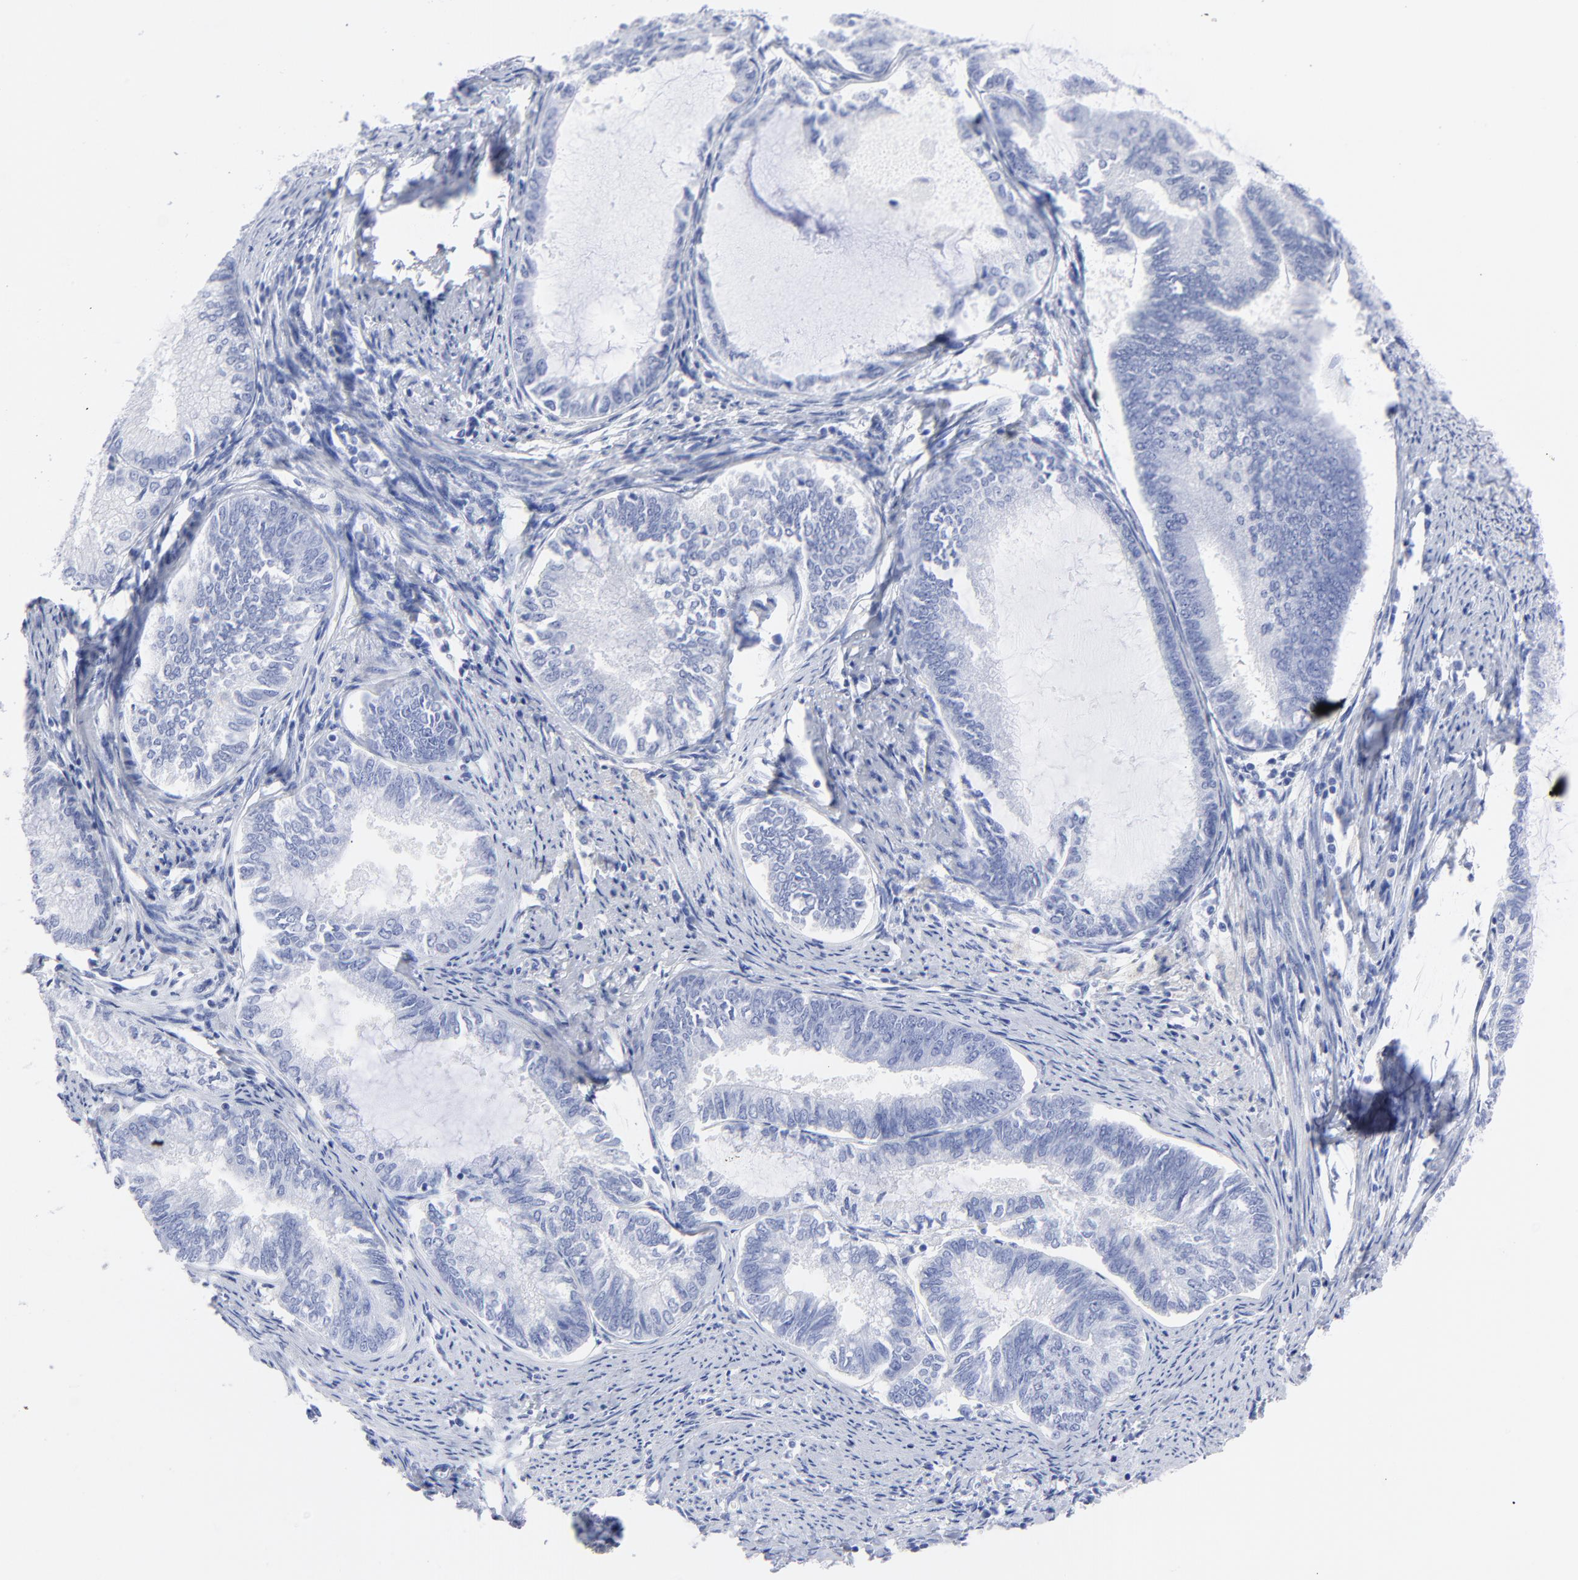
{"staining": {"intensity": "negative", "quantity": "none", "location": "none"}, "tissue": "endometrial cancer", "cell_type": "Tumor cells", "image_type": "cancer", "snomed": [{"axis": "morphology", "description": "Adenocarcinoma, NOS"}, {"axis": "topography", "description": "Endometrium"}], "caption": "The immunohistochemistry image has no significant staining in tumor cells of endometrial adenocarcinoma tissue.", "gene": "ACY1", "patient": {"sex": "female", "age": 86}}